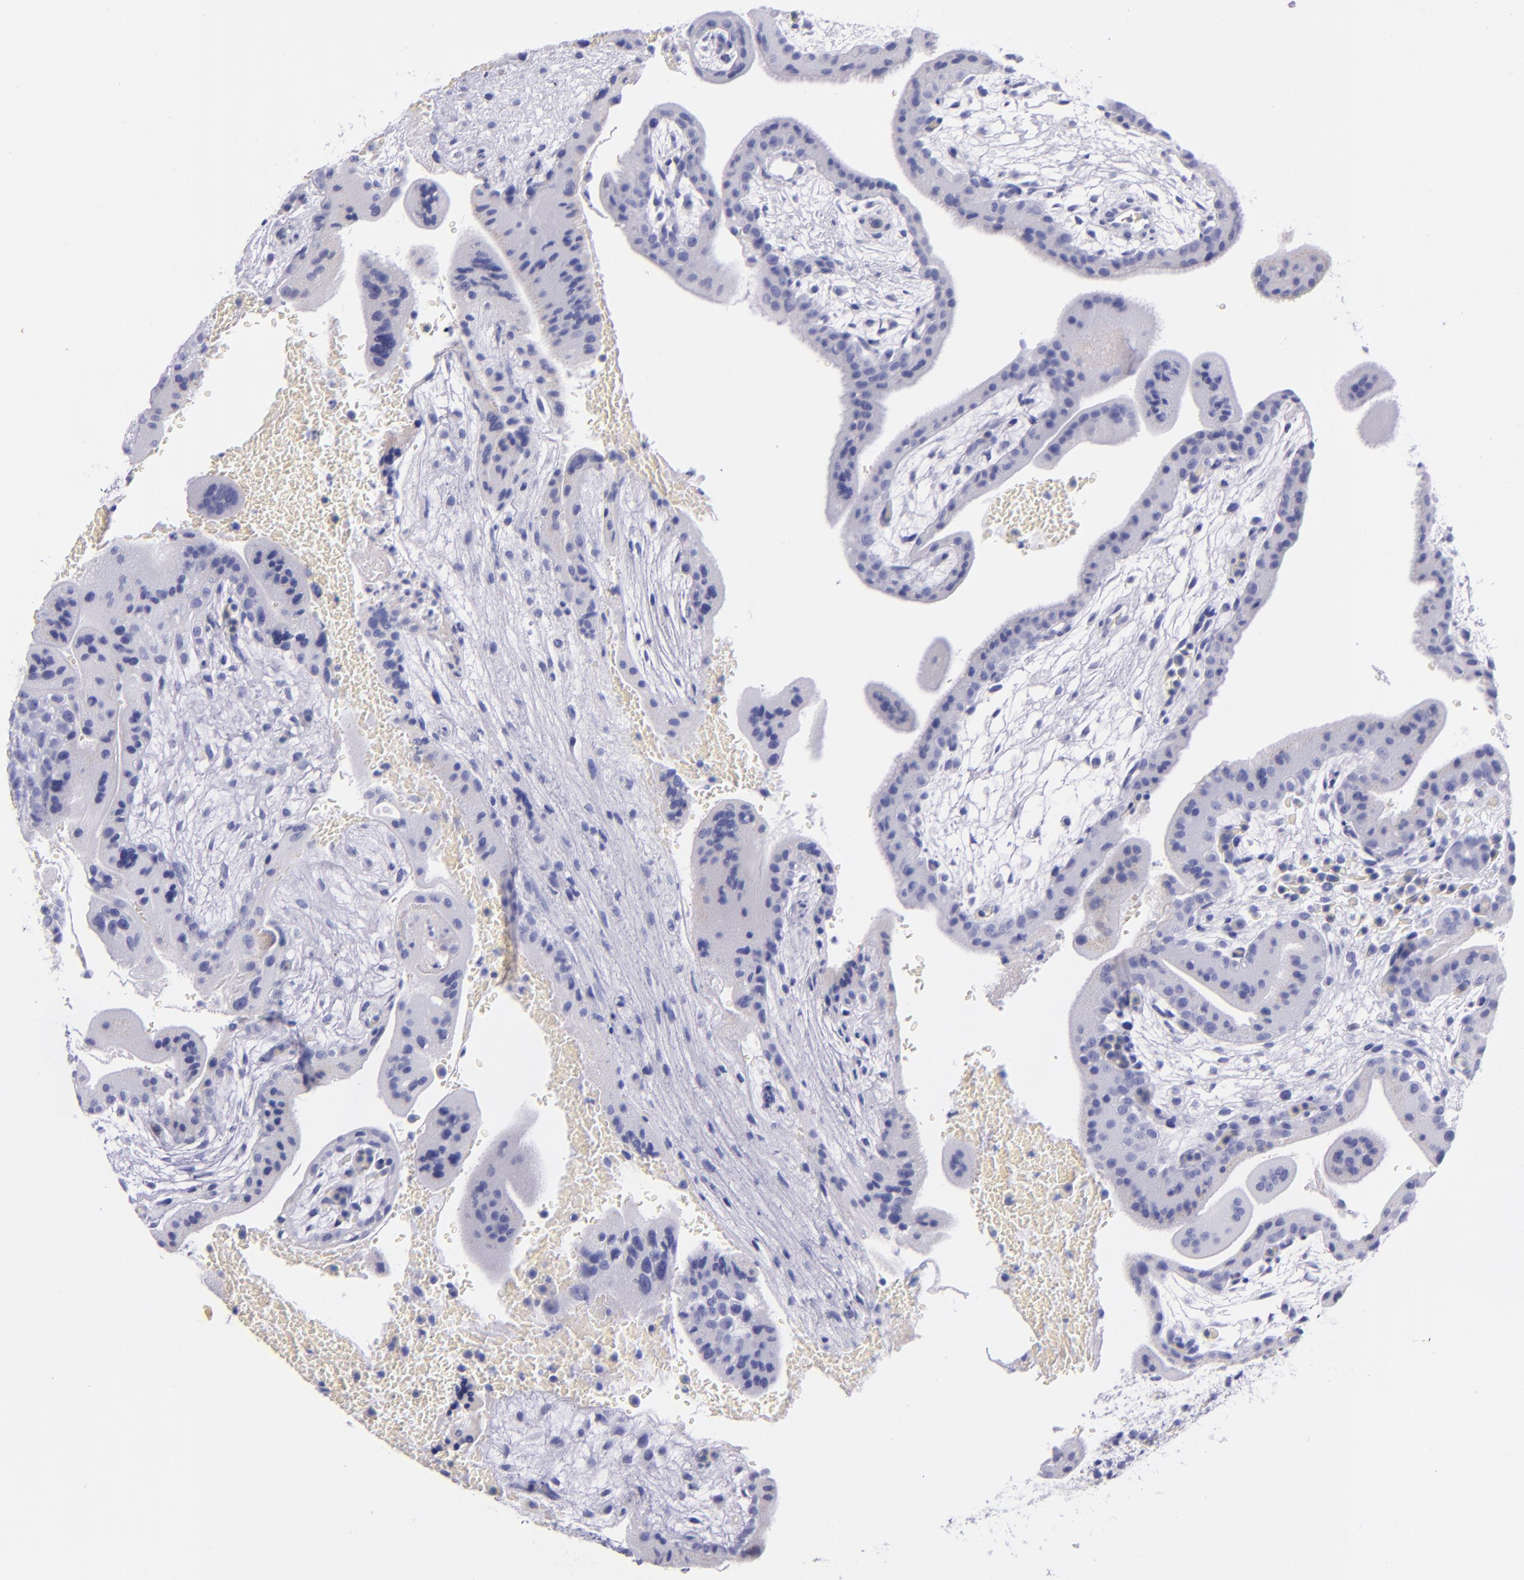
{"staining": {"intensity": "negative", "quantity": "none", "location": "none"}, "tissue": "placenta", "cell_type": "Decidual cells", "image_type": "normal", "snomed": [{"axis": "morphology", "description": "Normal tissue, NOS"}, {"axis": "topography", "description": "Placenta"}], "caption": "High magnification brightfield microscopy of normal placenta stained with DAB (brown) and counterstained with hematoxylin (blue): decidual cells show no significant positivity. The staining is performed using DAB brown chromogen with nuclei counter-stained in using hematoxylin.", "gene": "LAG3", "patient": {"sex": "female", "age": 35}}